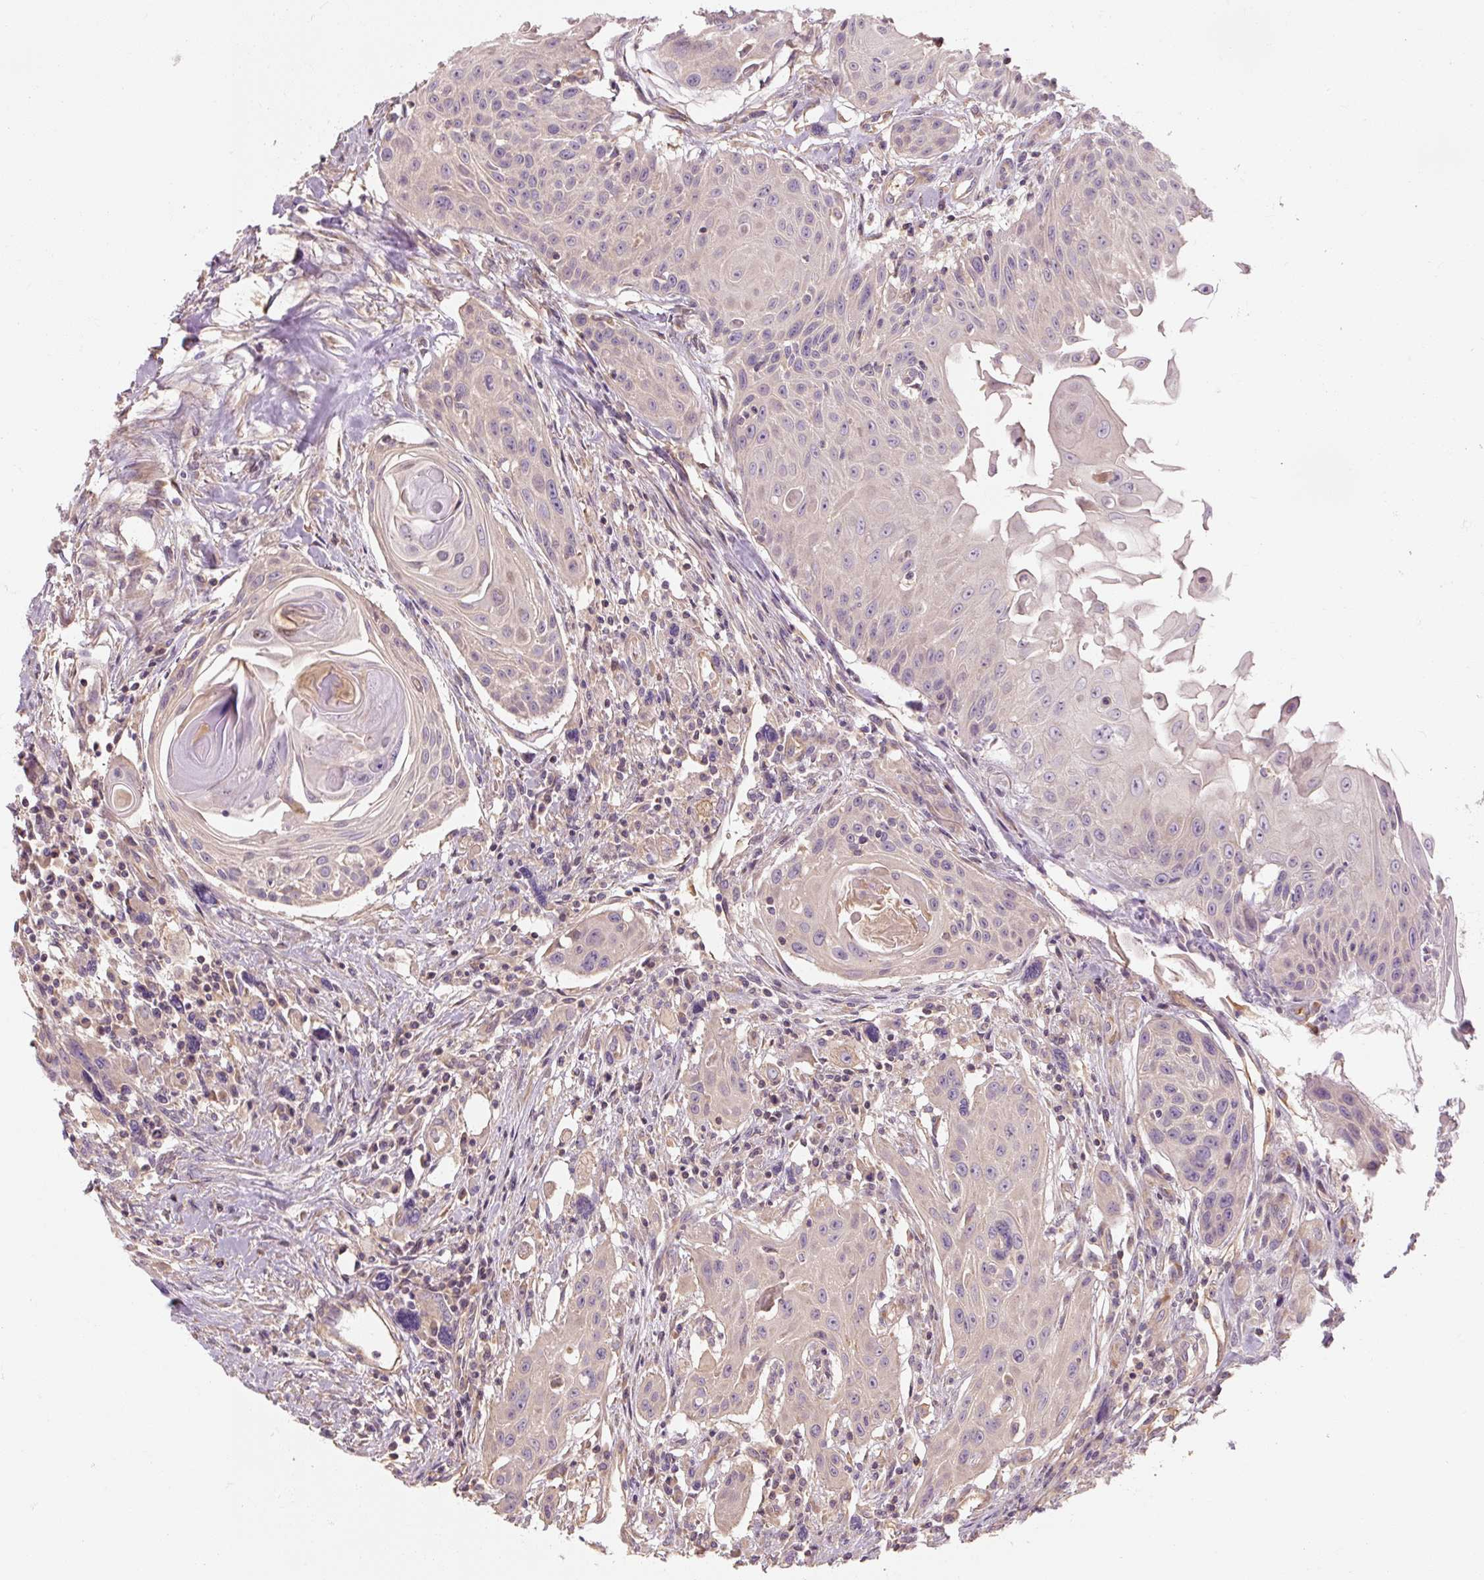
{"staining": {"intensity": "negative", "quantity": "none", "location": "none"}, "tissue": "head and neck cancer", "cell_type": "Tumor cells", "image_type": "cancer", "snomed": [{"axis": "morphology", "description": "Squamous cell carcinoma, NOS"}, {"axis": "topography", "description": "Lymph node"}, {"axis": "topography", "description": "Salivary gland"}, {"axis": "topography", "description": "Head-Neck"}], "caption": "Tumor cells show no significant staining in head and neck squamous cell carcinoma.", "gene": "RB1CC1", "patient": {"sex": "female", "age": 74}}